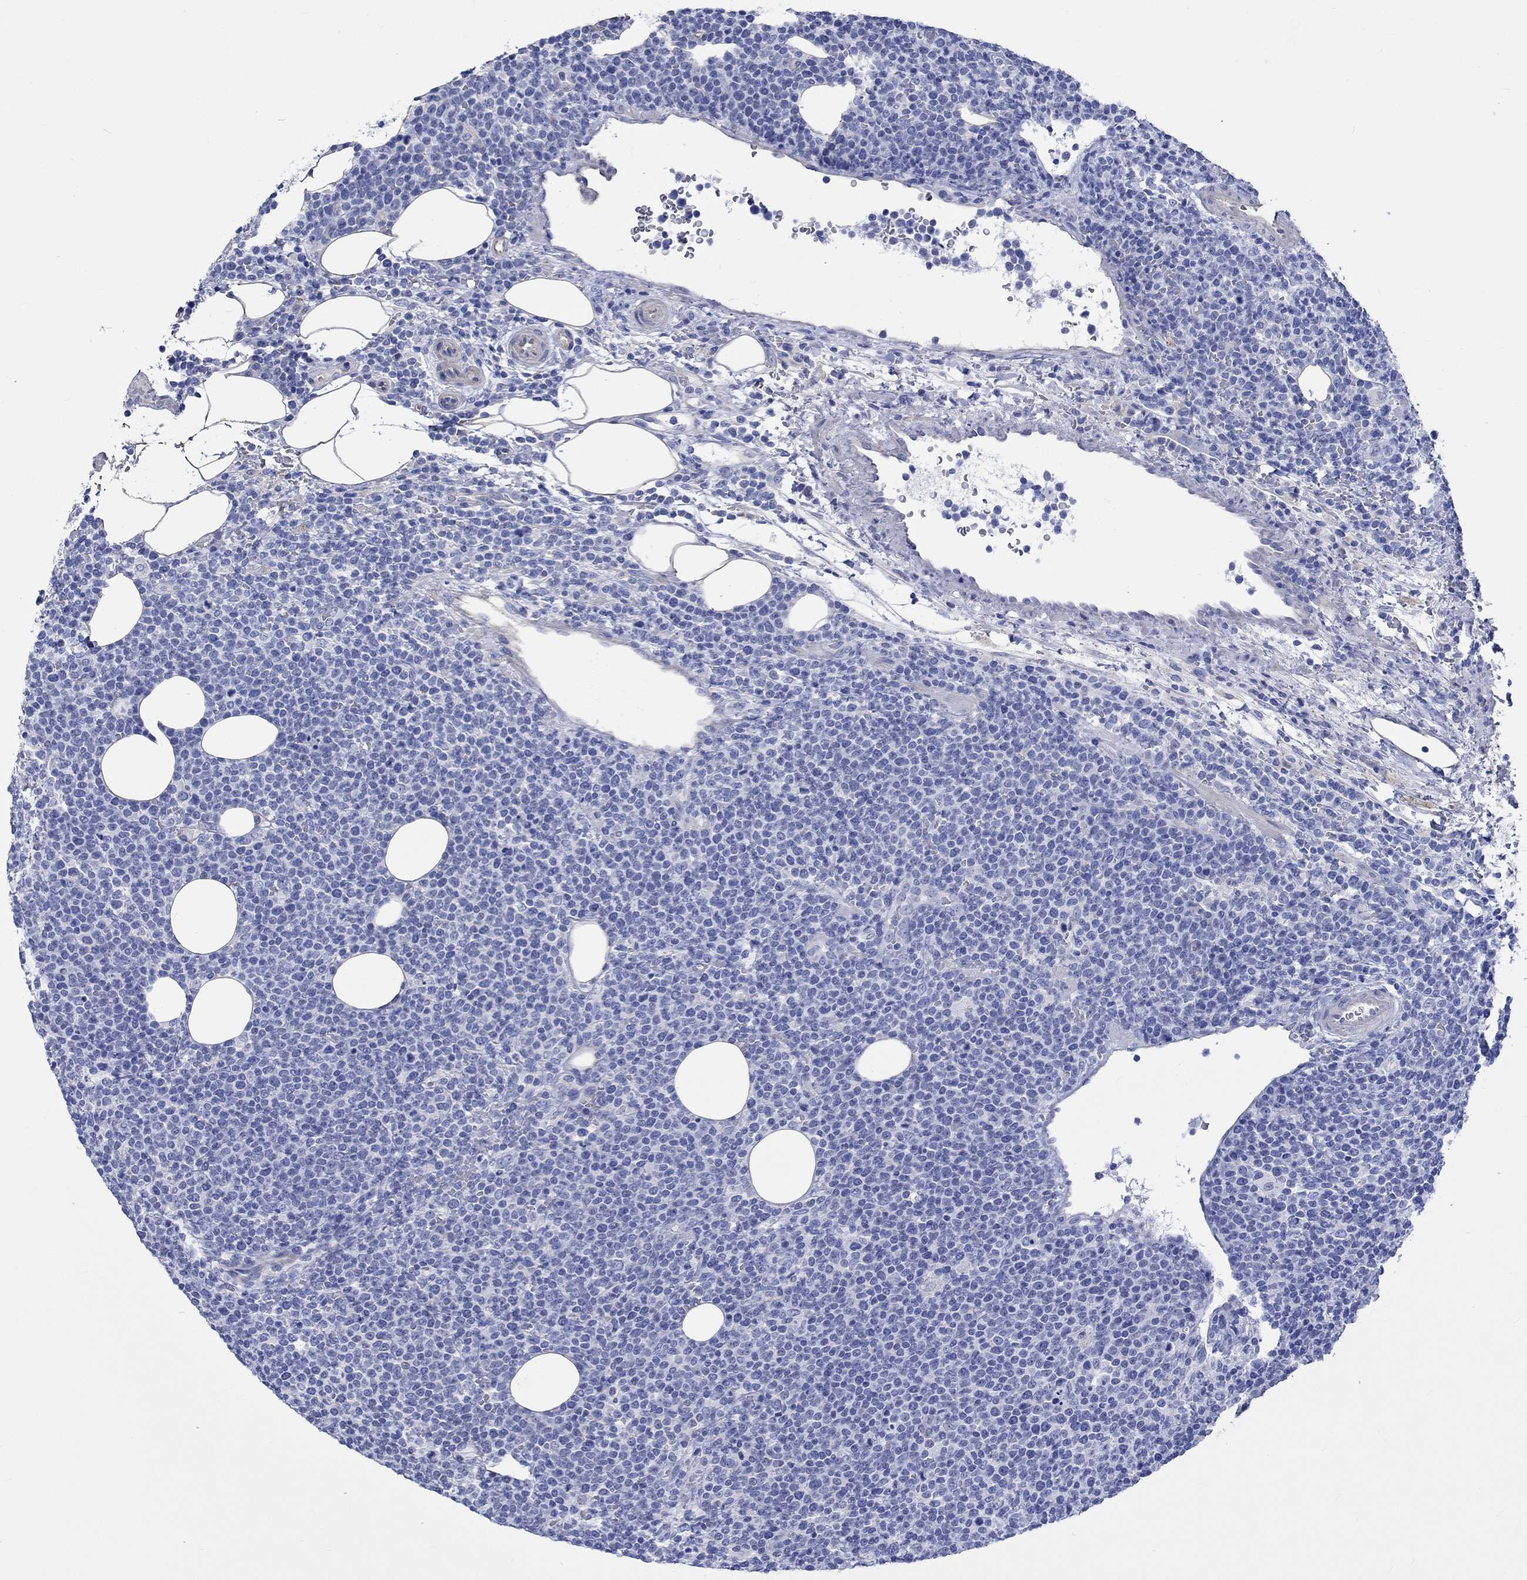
{"staining": {"intensity": "negative", "quantity": "none", "location": "none"}, "tissue": "lymphoma", "cell_type": "Tumor cells", "image_type": "cancer", "snomed": [{"axis": "morphology", "description": "Malignant lymphoma, non-Hodgkin's type, High grade"}, {"axis": "topography", "description": "Lymph node"}], "caption": "This is a image of IHC staining of malignant lymphoma, non-Hodgkin's type (high-grade), which shows no positivity in tumor cells. (Stains: DAB (3,3'-diaminobenzidine) IHC with hematoxylin counter stain, Microscopy: brightfield microscopy at high magnification).", "gene": "CPLX2", "patient": {"sex": "male", "age": 61}}